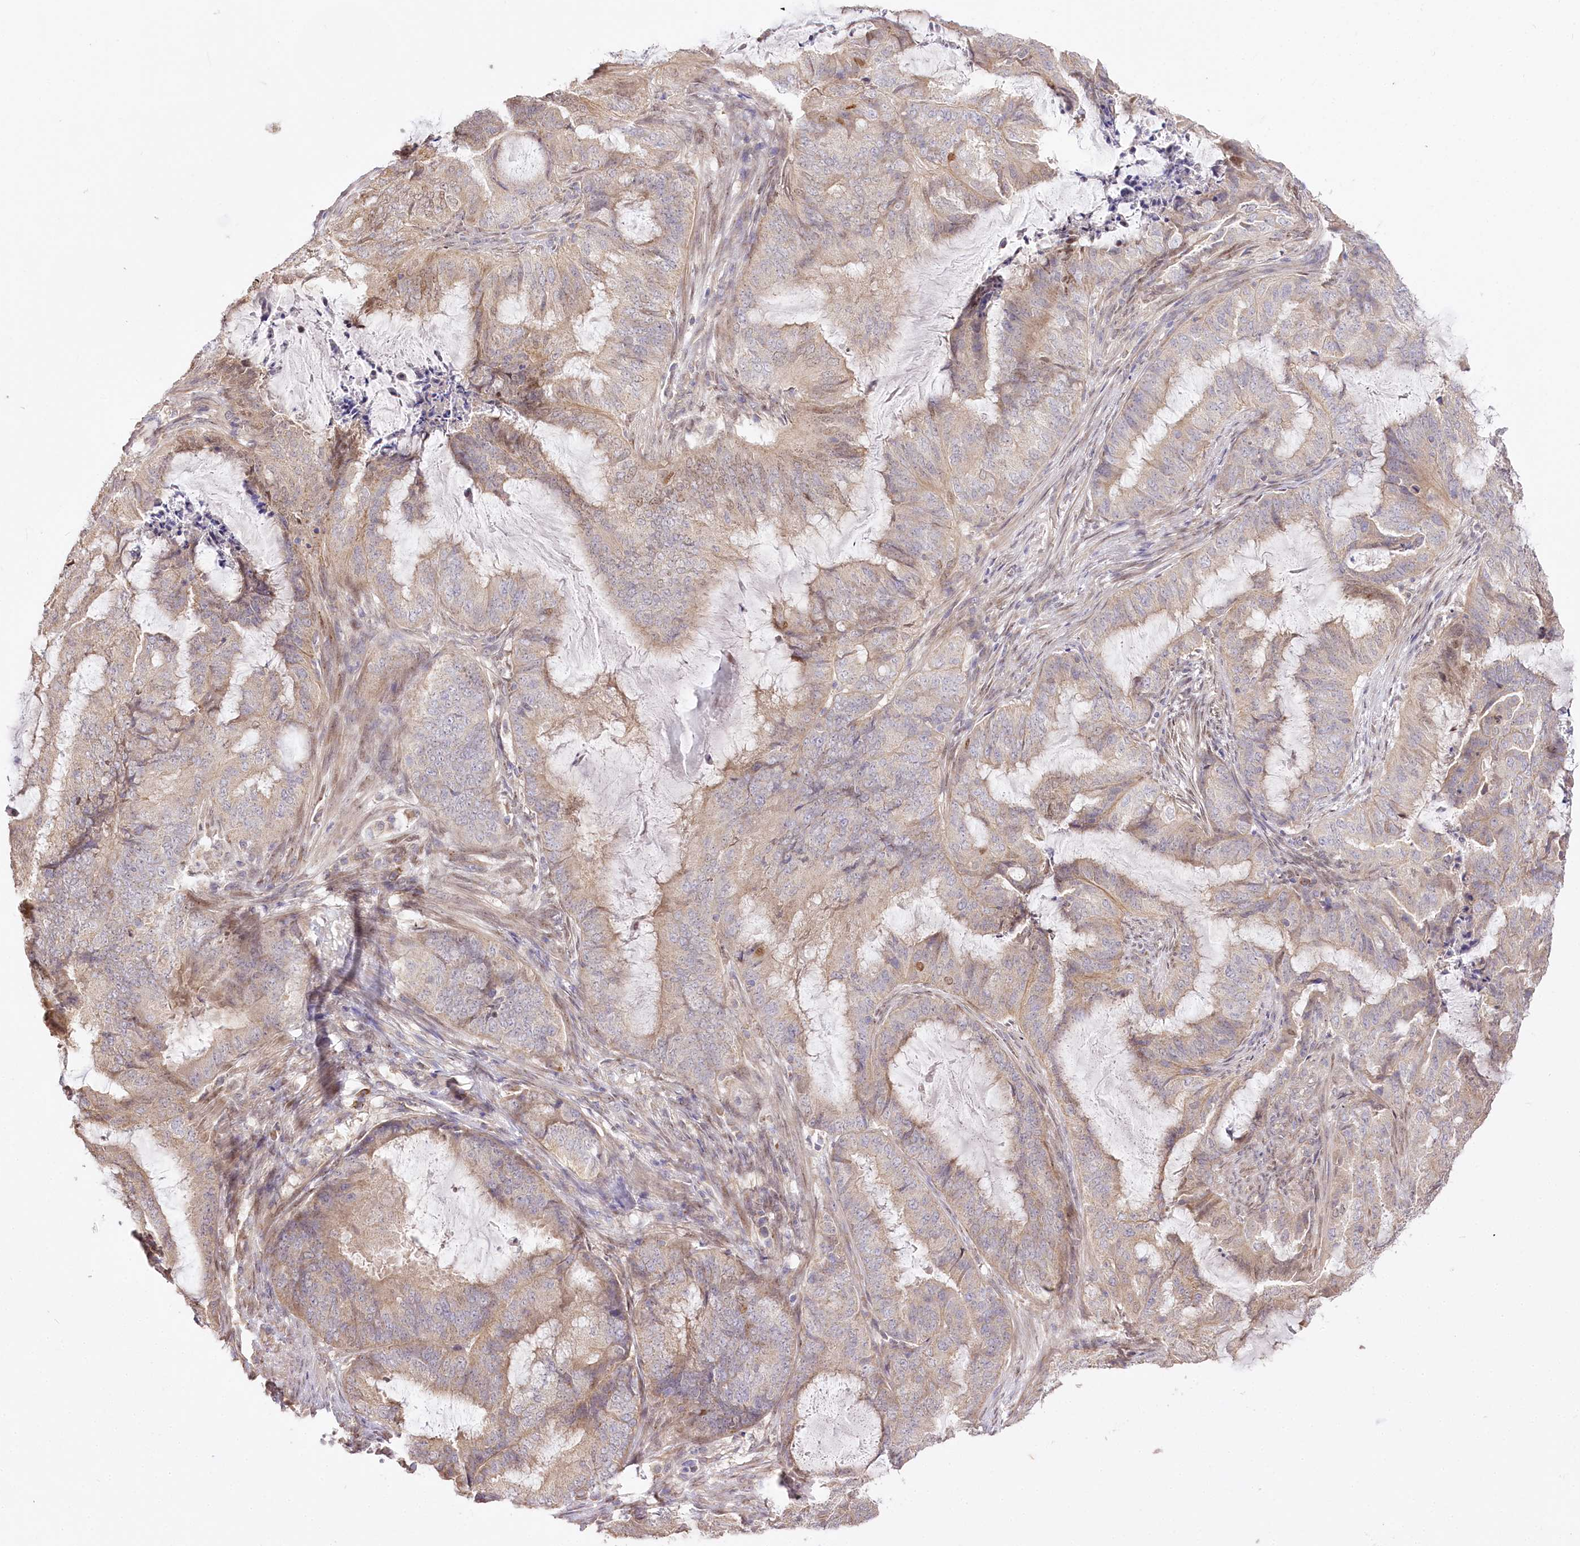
{"staining": {"intensity": "weak", "quantity": ">75%", "location": "cytoplasmic/membranous"}, "tissue": "endometrial cancer", "cell_type": "Tumor cells", "image_type": "cancer", "snomed": [{"axis": "morphology", "description": "Adenocarcinoma, NOS"}, {"axis": "topography", "description": "Endometrium"}], "caption": "Immunohistochemical staining of endometrial adenocarcinoma exhibits low levels of weak cytoplasmic/membranous protein staining in approximately >75% of tumor cells.", "gene": "ZNF226", "patient": {"sex": "female", "age": 51}}